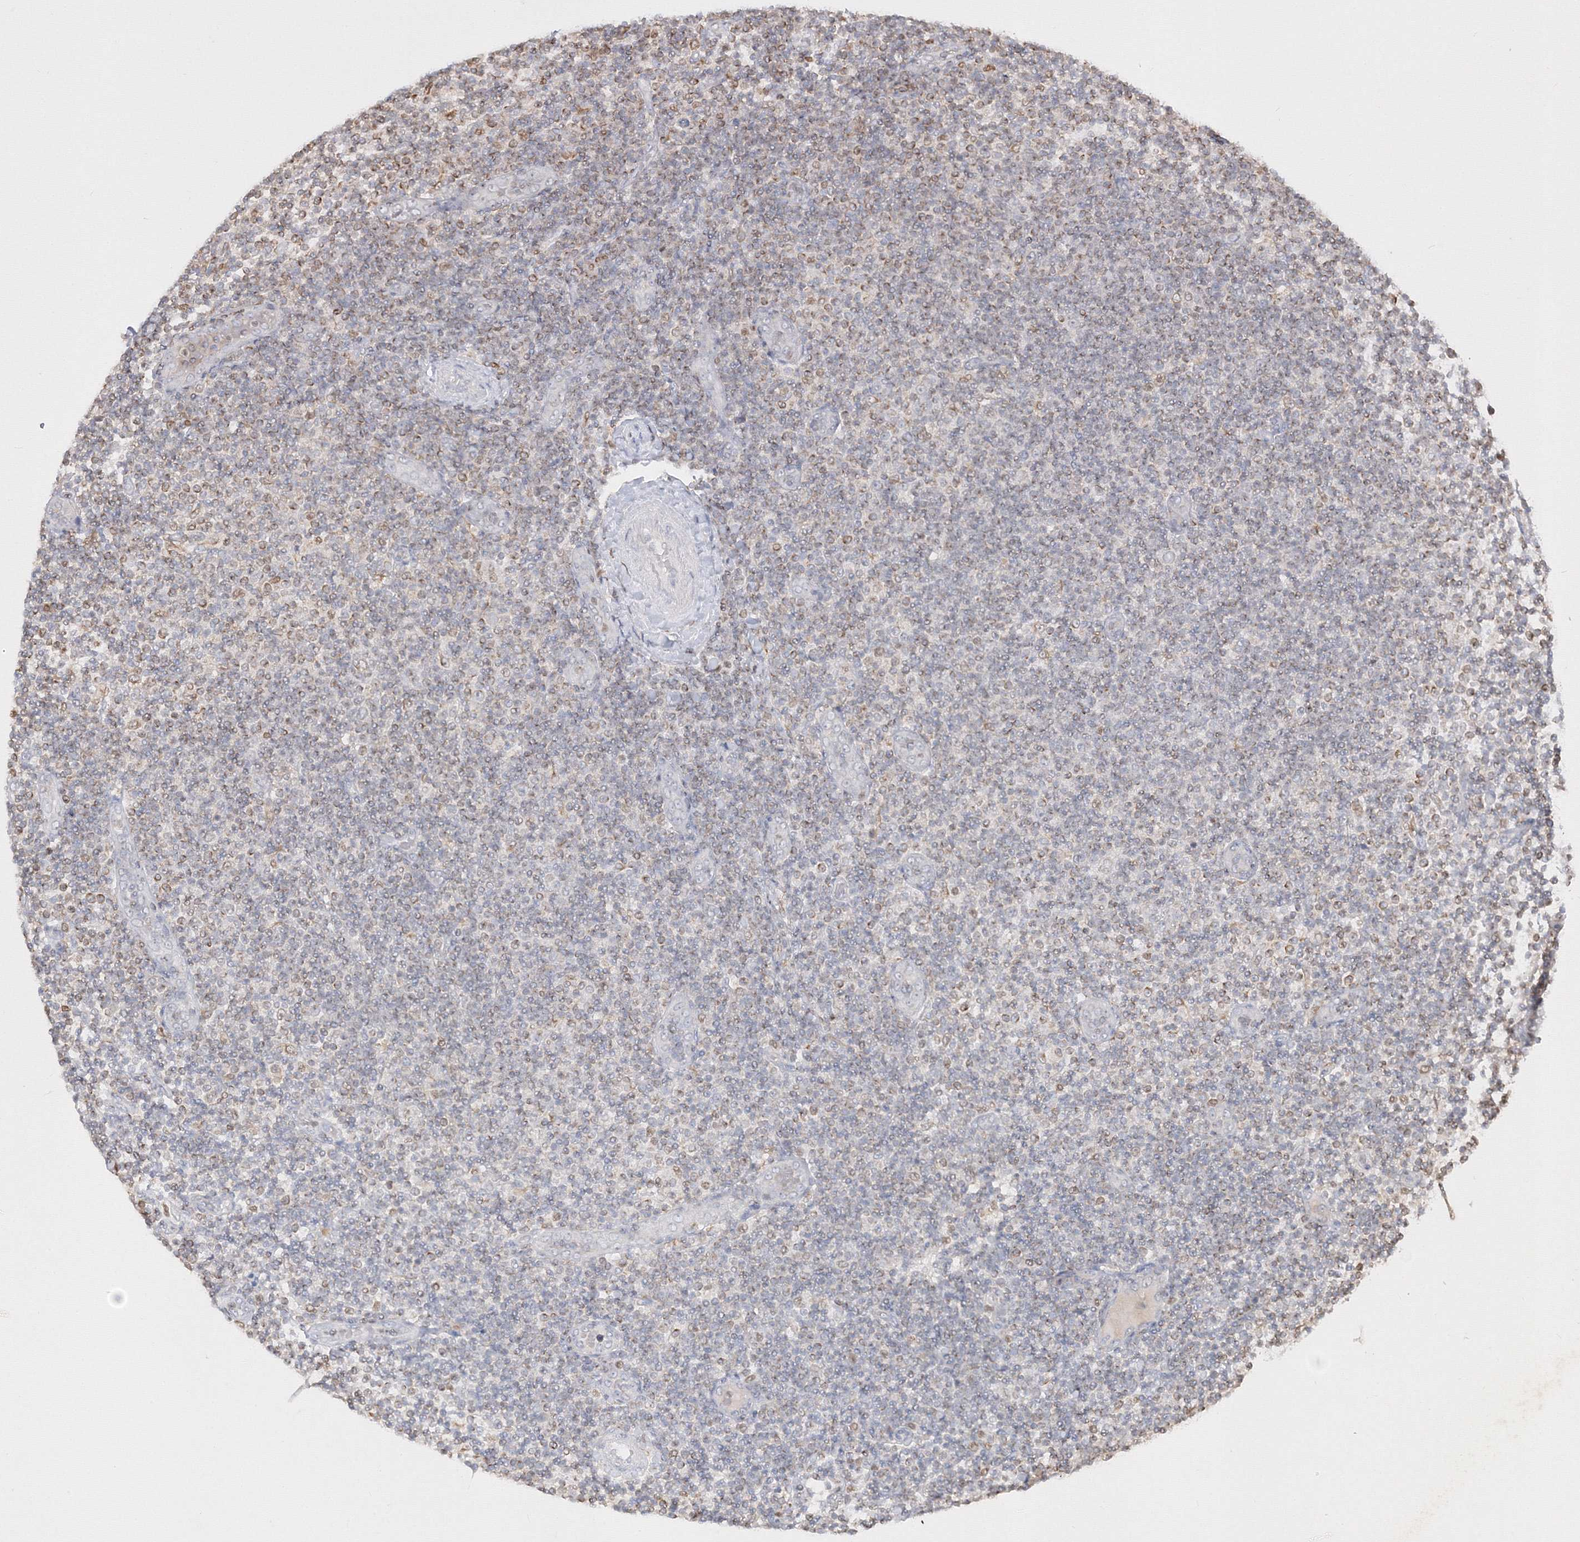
{"staining": {"intensity": "weak", "quantity": "25%-75%", "location": "cytoplasmic/membranous"}, "tissue": "lymphoma", "cell_type": "Tumor cells", "image_type": "cancer", "snomed": [{"axis": "morphology", "description": "Malignant lymphoma, non-Hodgkin's type, Low grade"}, {"axis": "topography", "description": "Lymph node"}], "caption": "Tumor cells demonstrate low levels of weak cytoplasmic/membranous expression in about 25%-75% of cells in lymphoma.", "gene": "TMEM50B", "patient": {"sex": "male", "age": 83}}